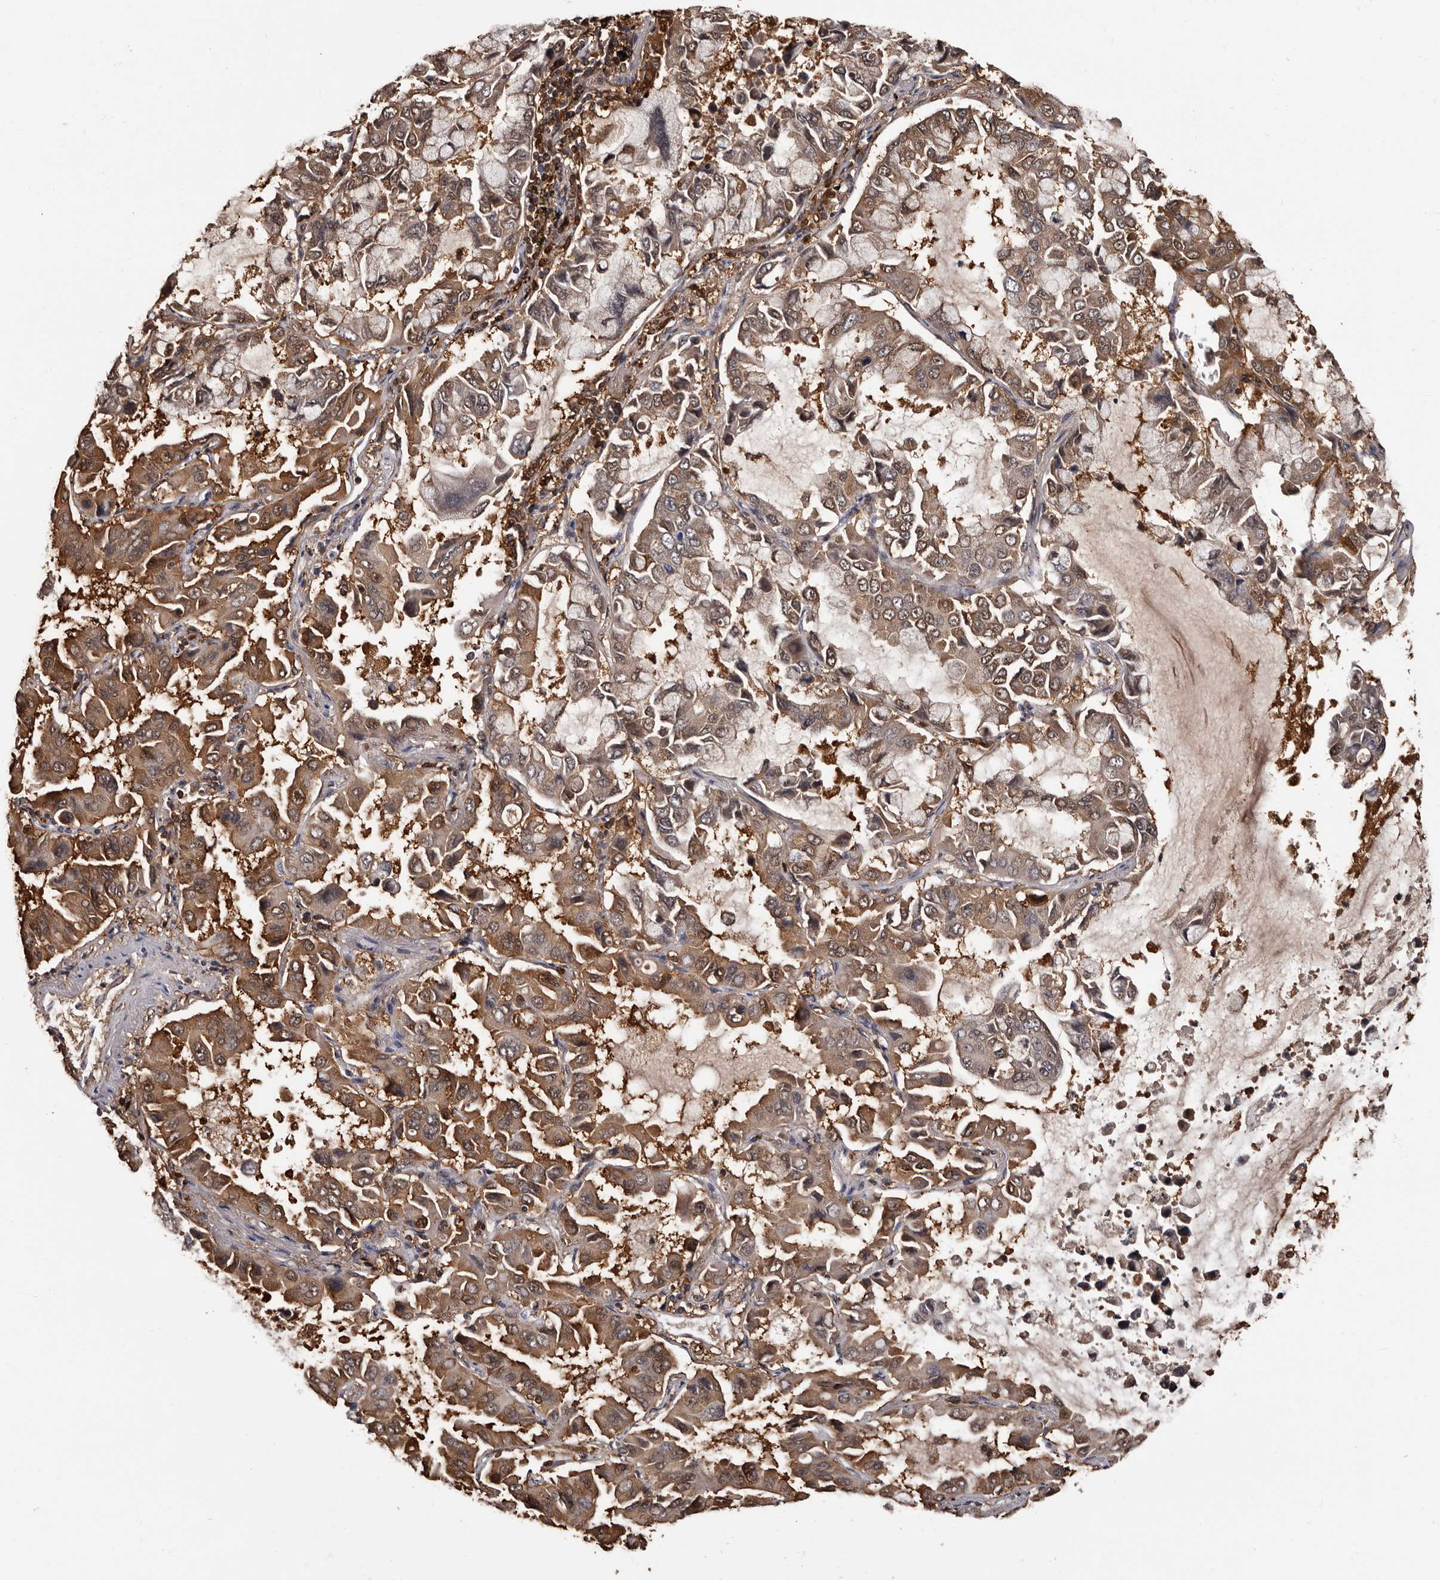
{"staining": {"intensity": "moderate", "quantity": "25%-75%", "location": "cytoplasmic/membranous,nuclear"}, "tissue": "lung cancer", "cell_type": "Tumor cells", "image_type": "cancer", "snomed": [{"axis": "morphology", "description": "Adenocarcinoma, NOS"}, {"axis": "topography", "description": "Lung"}], "caption": "Immunohistochemistry micrograph of neoplastic tissue: adenocarcinoma (lung) stained using immunohistochemistry displays medium levels of moderate protein expression localized specifically in the cytoplasmic/membranous and nuclear of tumor cells, appearing as a cytoplasmic/membranous and nuclear brown color.", "gene": "DNPH1", "patient": {"sex": "male", "age": 64}}